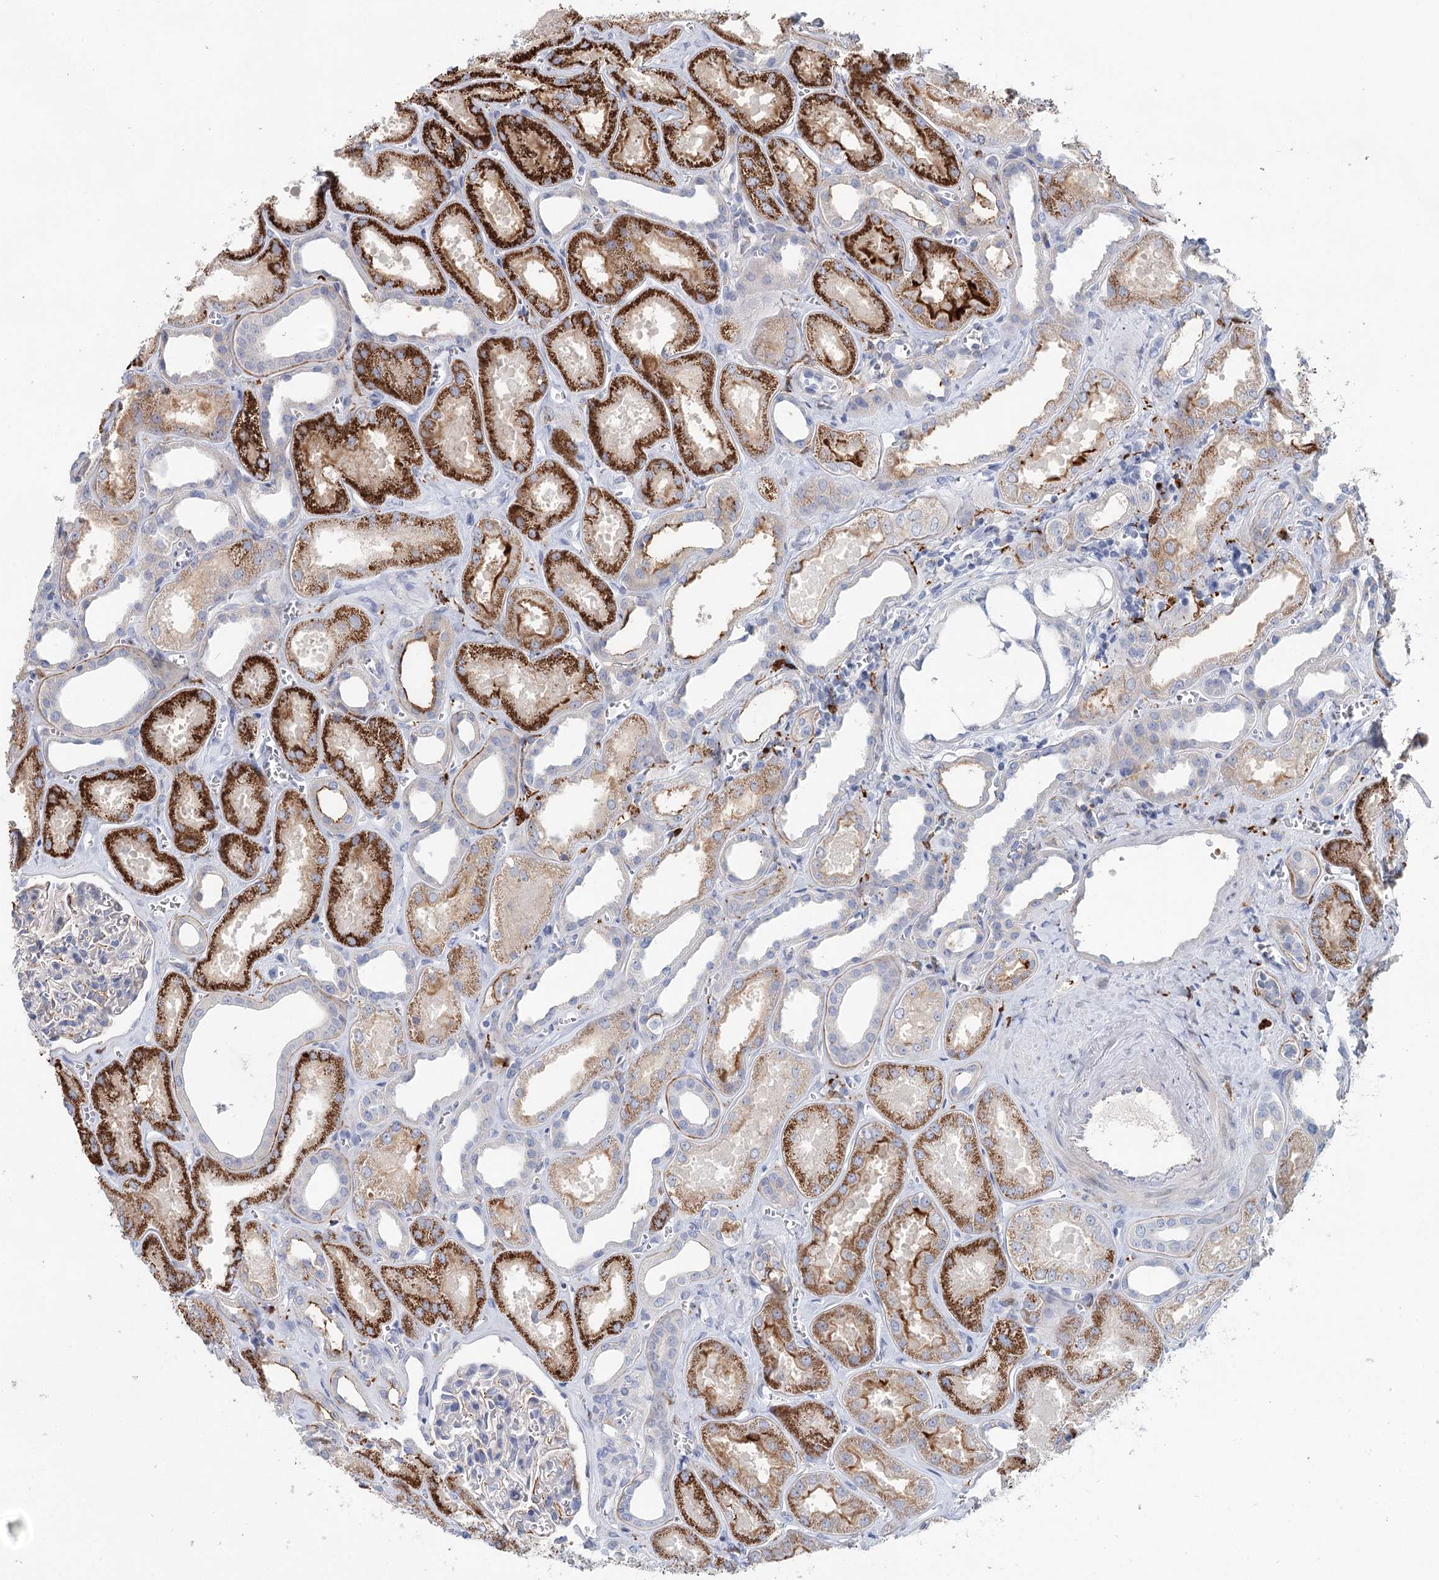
{"staining": {"intensity": "moderate", "quantity": "<25%", "location": "cytoplasmic/membranous"}, "tissue": "kidney", "cell_type": "Cells in glomeruli", "image_type": "normal", "snomed": [{"axis": "morphology", "description": "Normal tissue, NOS"}, {"axis": "morphology", "description": "Adenocarcinoma, NOS"}, {"axis": "topography", "description": "Kidney"}], "caption": "Cells in glomeruli exhibit moderate cytoplasmic/membranous positivity in about <25% of cells in unremarkable kidney. (DAB (3,3'-diaminobenzidine) IHC, brown staining for protein, blue staining for nuclei).", "gene": "SLC19A3", "patient": {"sex": "female", "age": 68}}